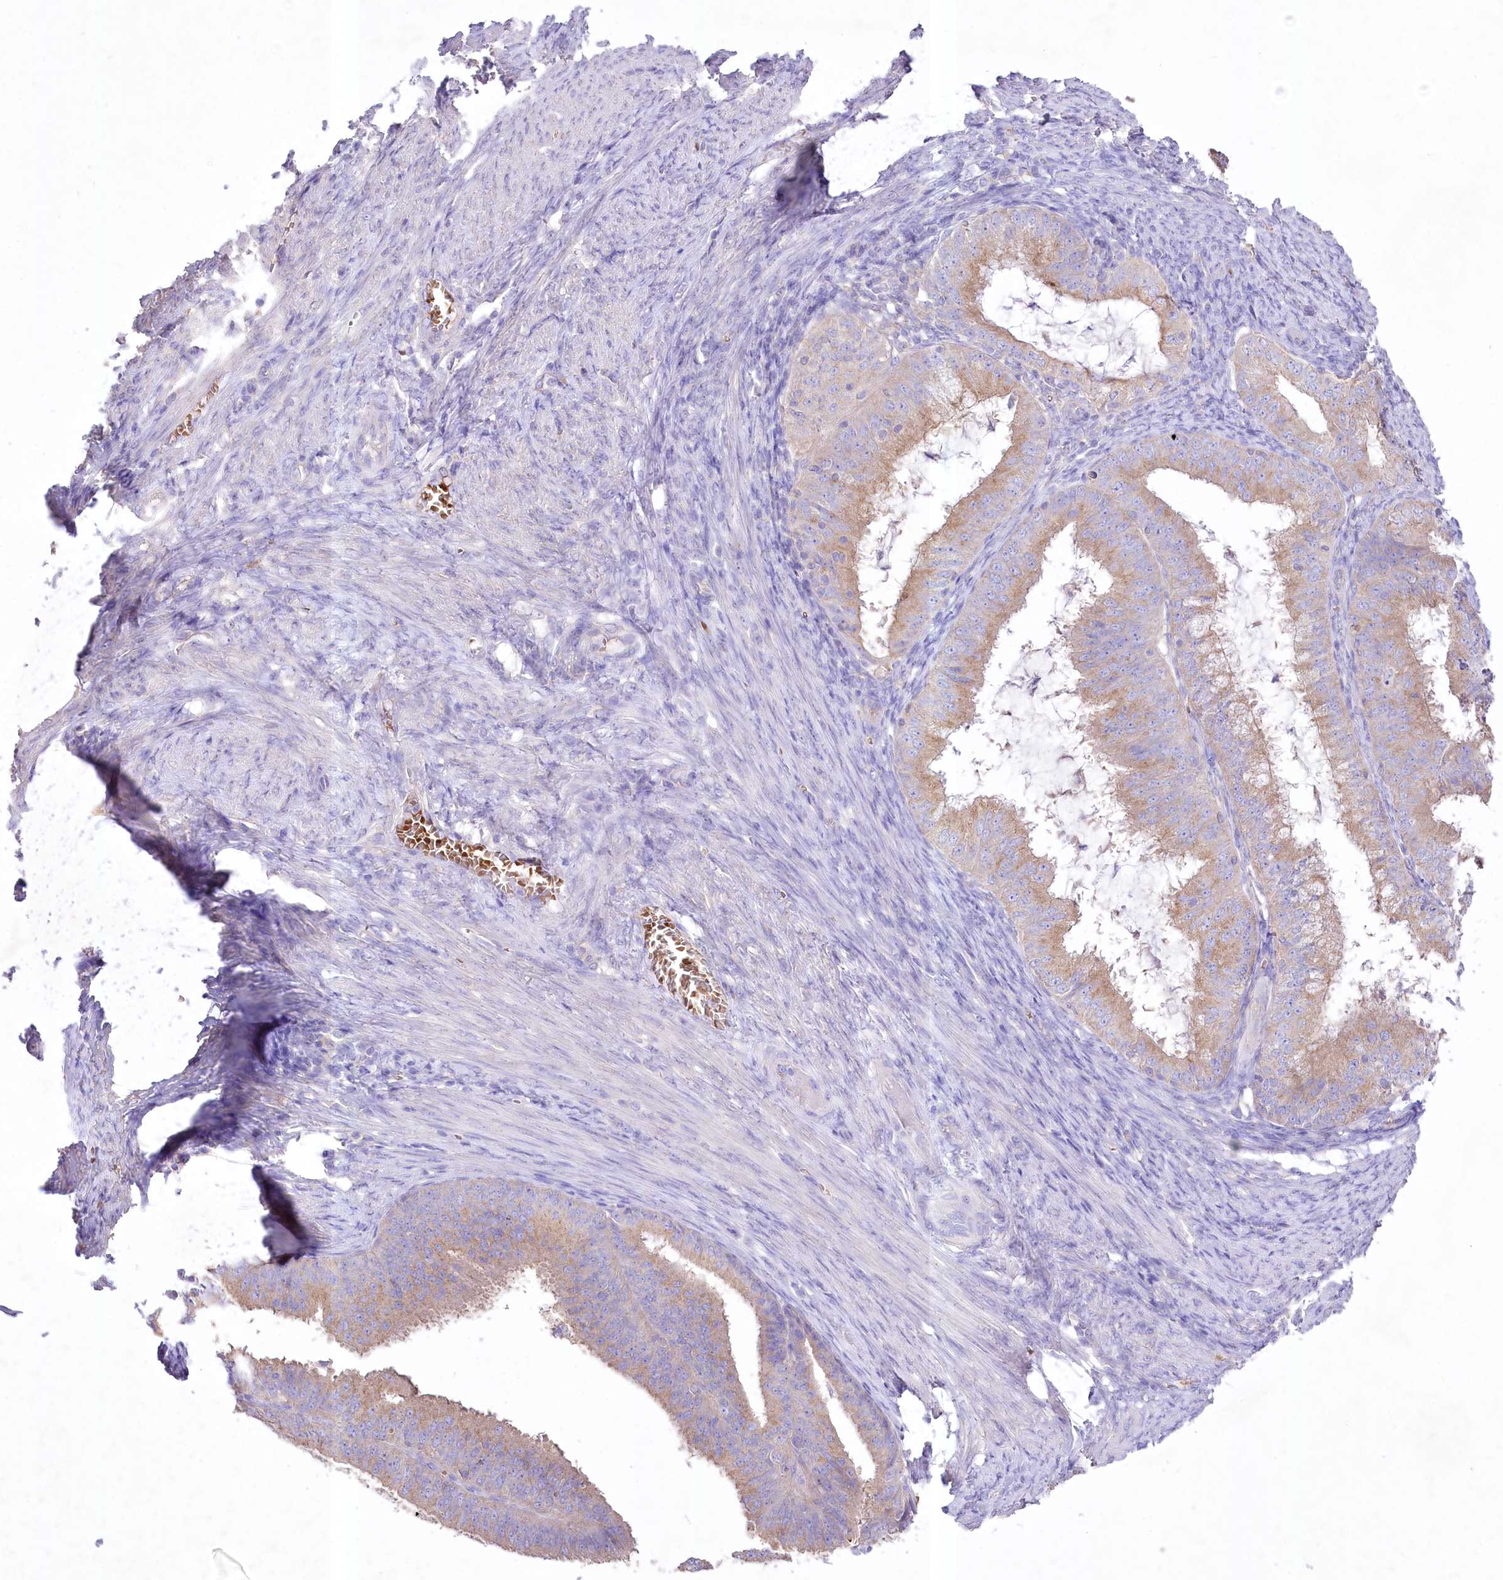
{"staining": {"intensity": "moderate", "quantity": "25%-75%", "location": "cytoplasmic/membranous"}, "tissue": "endometrial cancer", "cell_type": "Tumor cells", "image_type": "cancer", "snomed": [{"axis": "morphology", "description": "Adenocarcinoma, NOS"}, {"axis": "topography", "description": "Endometrium"}], "caption": "Protein expression by immunohistochemistry (IHC) exhibits moderate cytoplasmic/membranous expression in about 25%-75% of tumor cells in endometrial adenocarcinoma.", "gene": "PRSS53", "patient": {"sex": "female", "age": 51}}